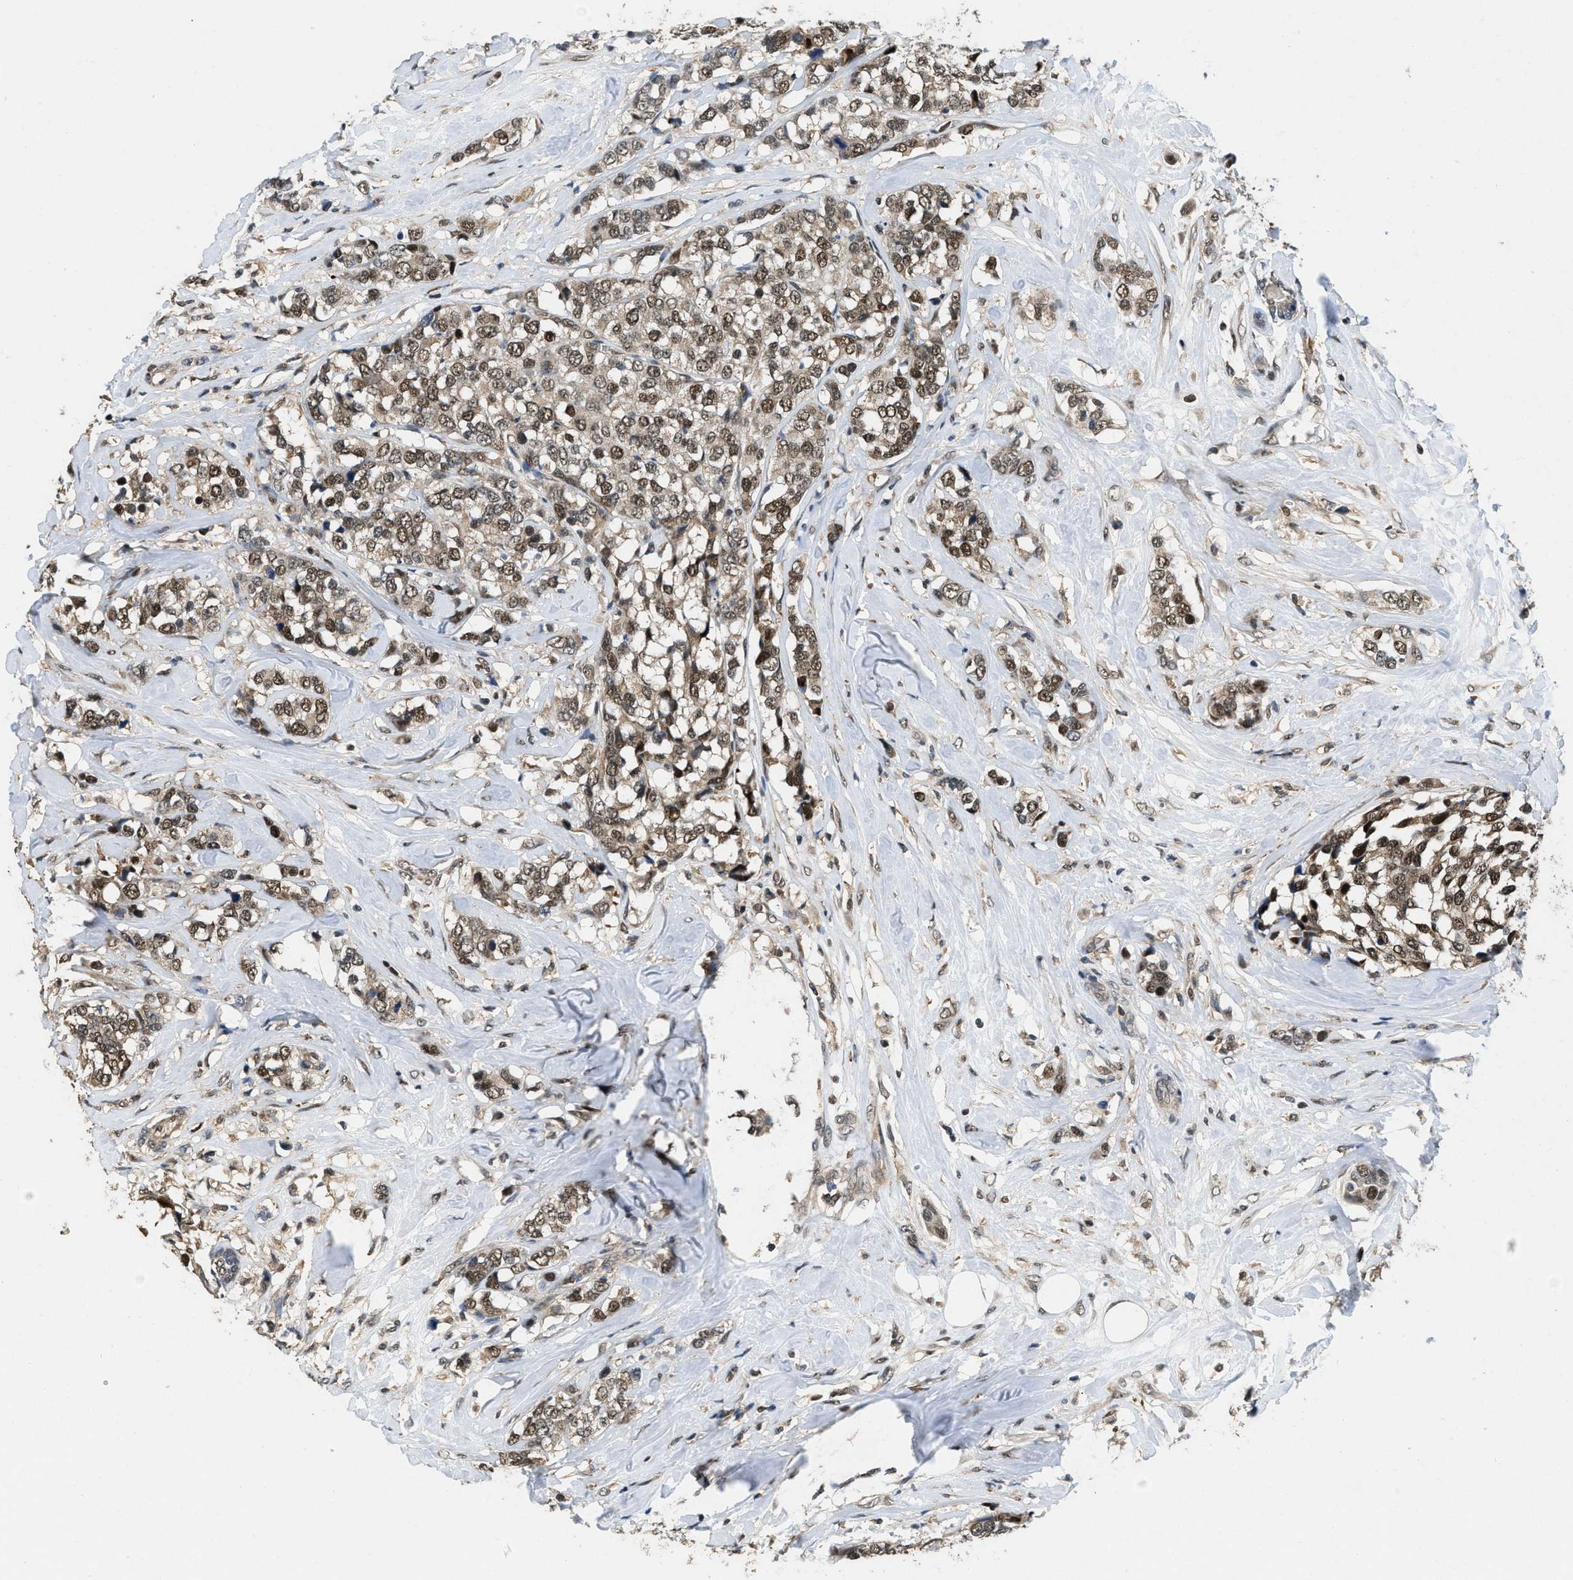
{"staining": {"intensity": "moderate", "quantity": "25%-75%", "location": "cytoplasmic/membranous,nuclear"}, "tissue": "breast cancer", "cell_type": "Tumor cells", "image_type": "cancer", "snomed": [{"axis": "morphology", "description": "Lobular carcinoma"}, {"axis": "topography", "description": "Breast"}], "caption": "Tumor cells demonstrate medium levels of moderate cytoplasmic/membranous and nuclear expression in approximately 25%-75% of cells in human lobular carcinoma (breast).", "gene": "ATF7IP", "patient": {"sex": "female", "age": 59}}